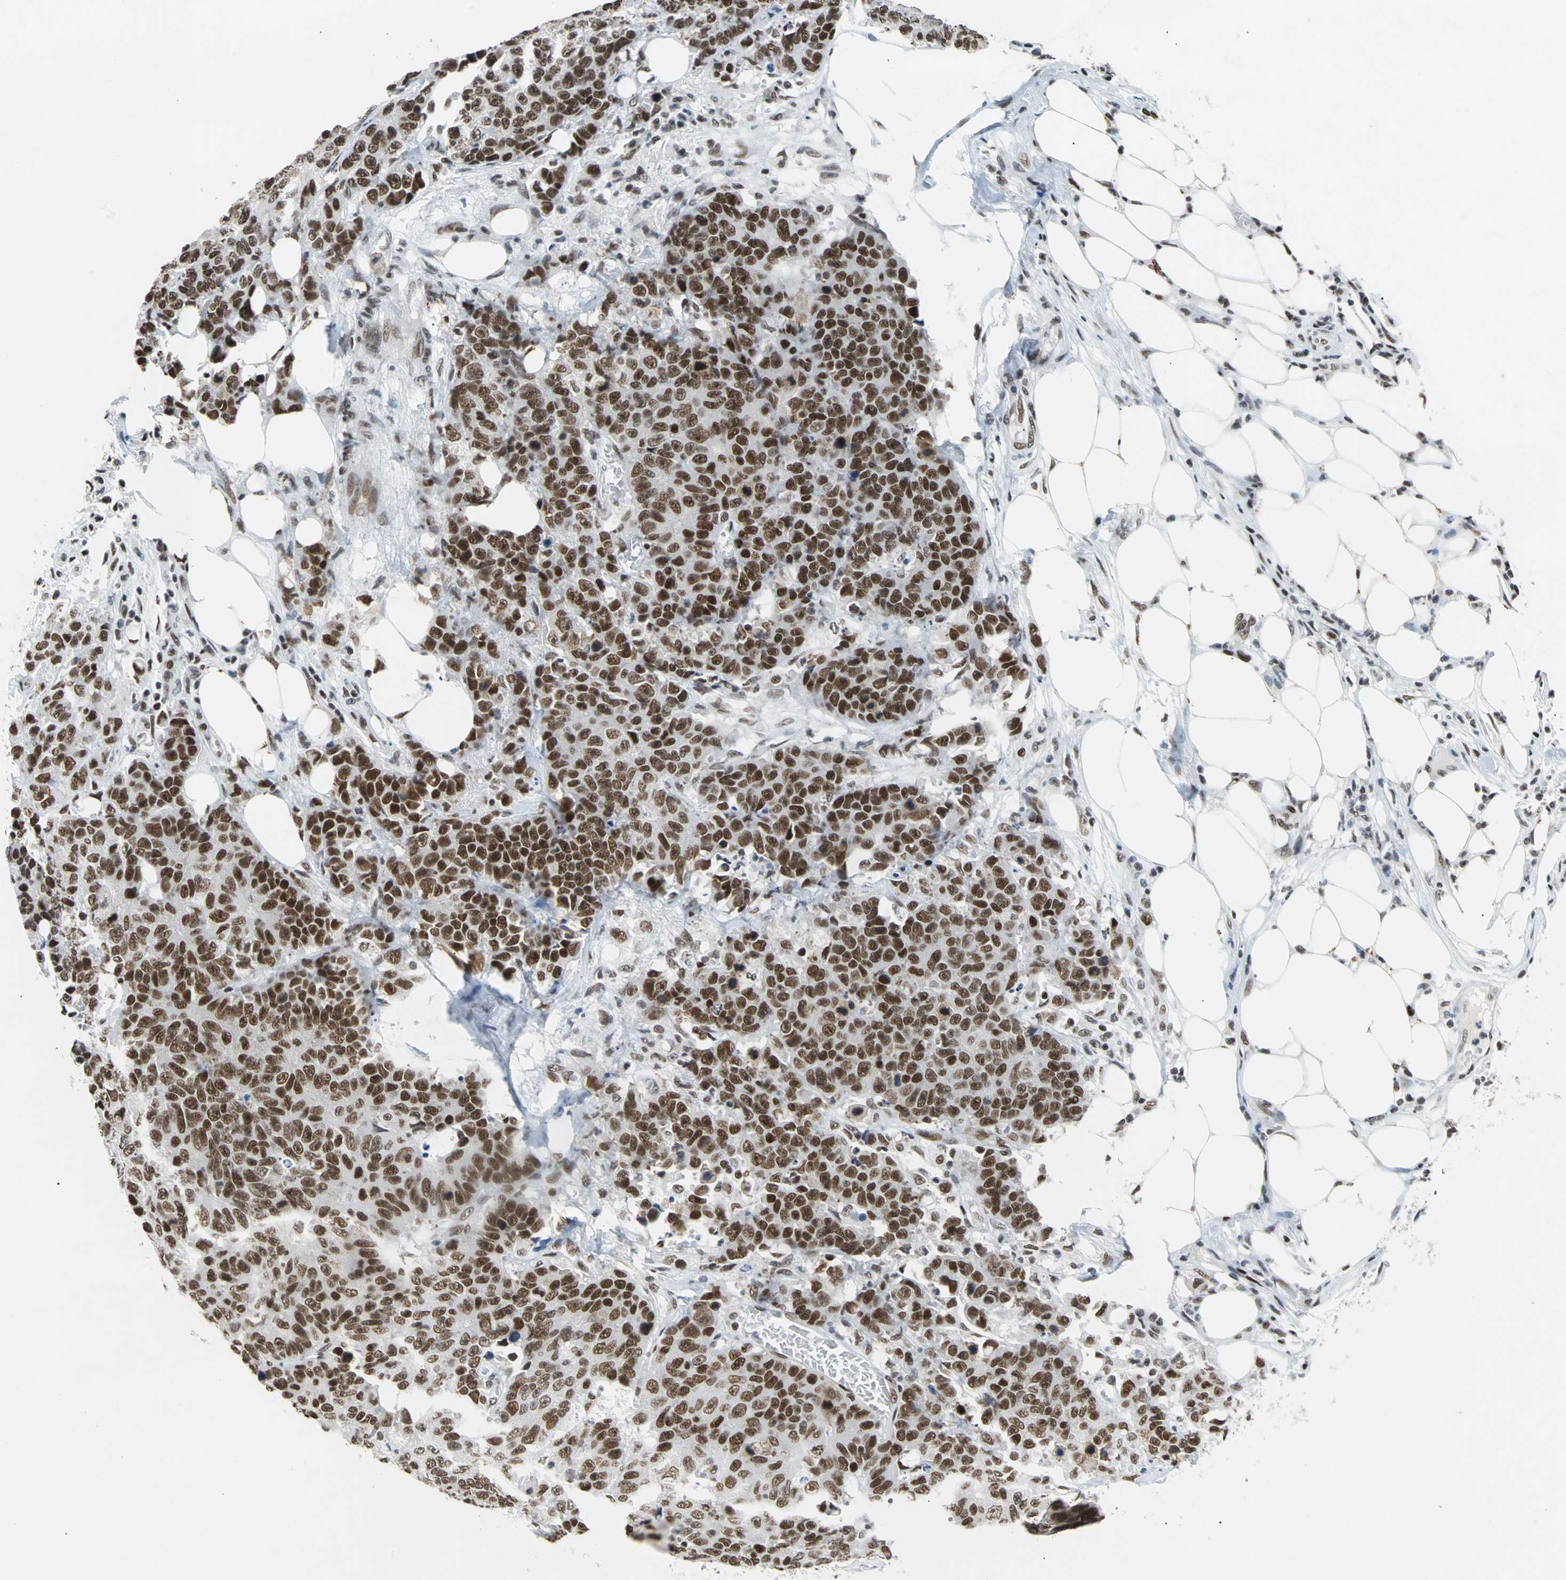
{"staining": {"intensity": "strong", "quantity": ">75%", "location": "nuclear"}, "tissue": "colorectal cancer", "cell_type": "Tumor cells", "image_type": "cancer", "snomed": [{"axis": "morphology", "description": "Adenocarcinoma, NOS"}, {"axis": "topography", "description": "Colon"}], "caption": "Immunohistochemistry (DAB (3,3'-diaminobenzidine)) staining of human colorectal cancer (adenocarcinoma) displays strong nuclear protein staining in approximately >75% of tumor cells.", "gene": "GATAD2A", "patient": {"sex": "female", "age": 86}}